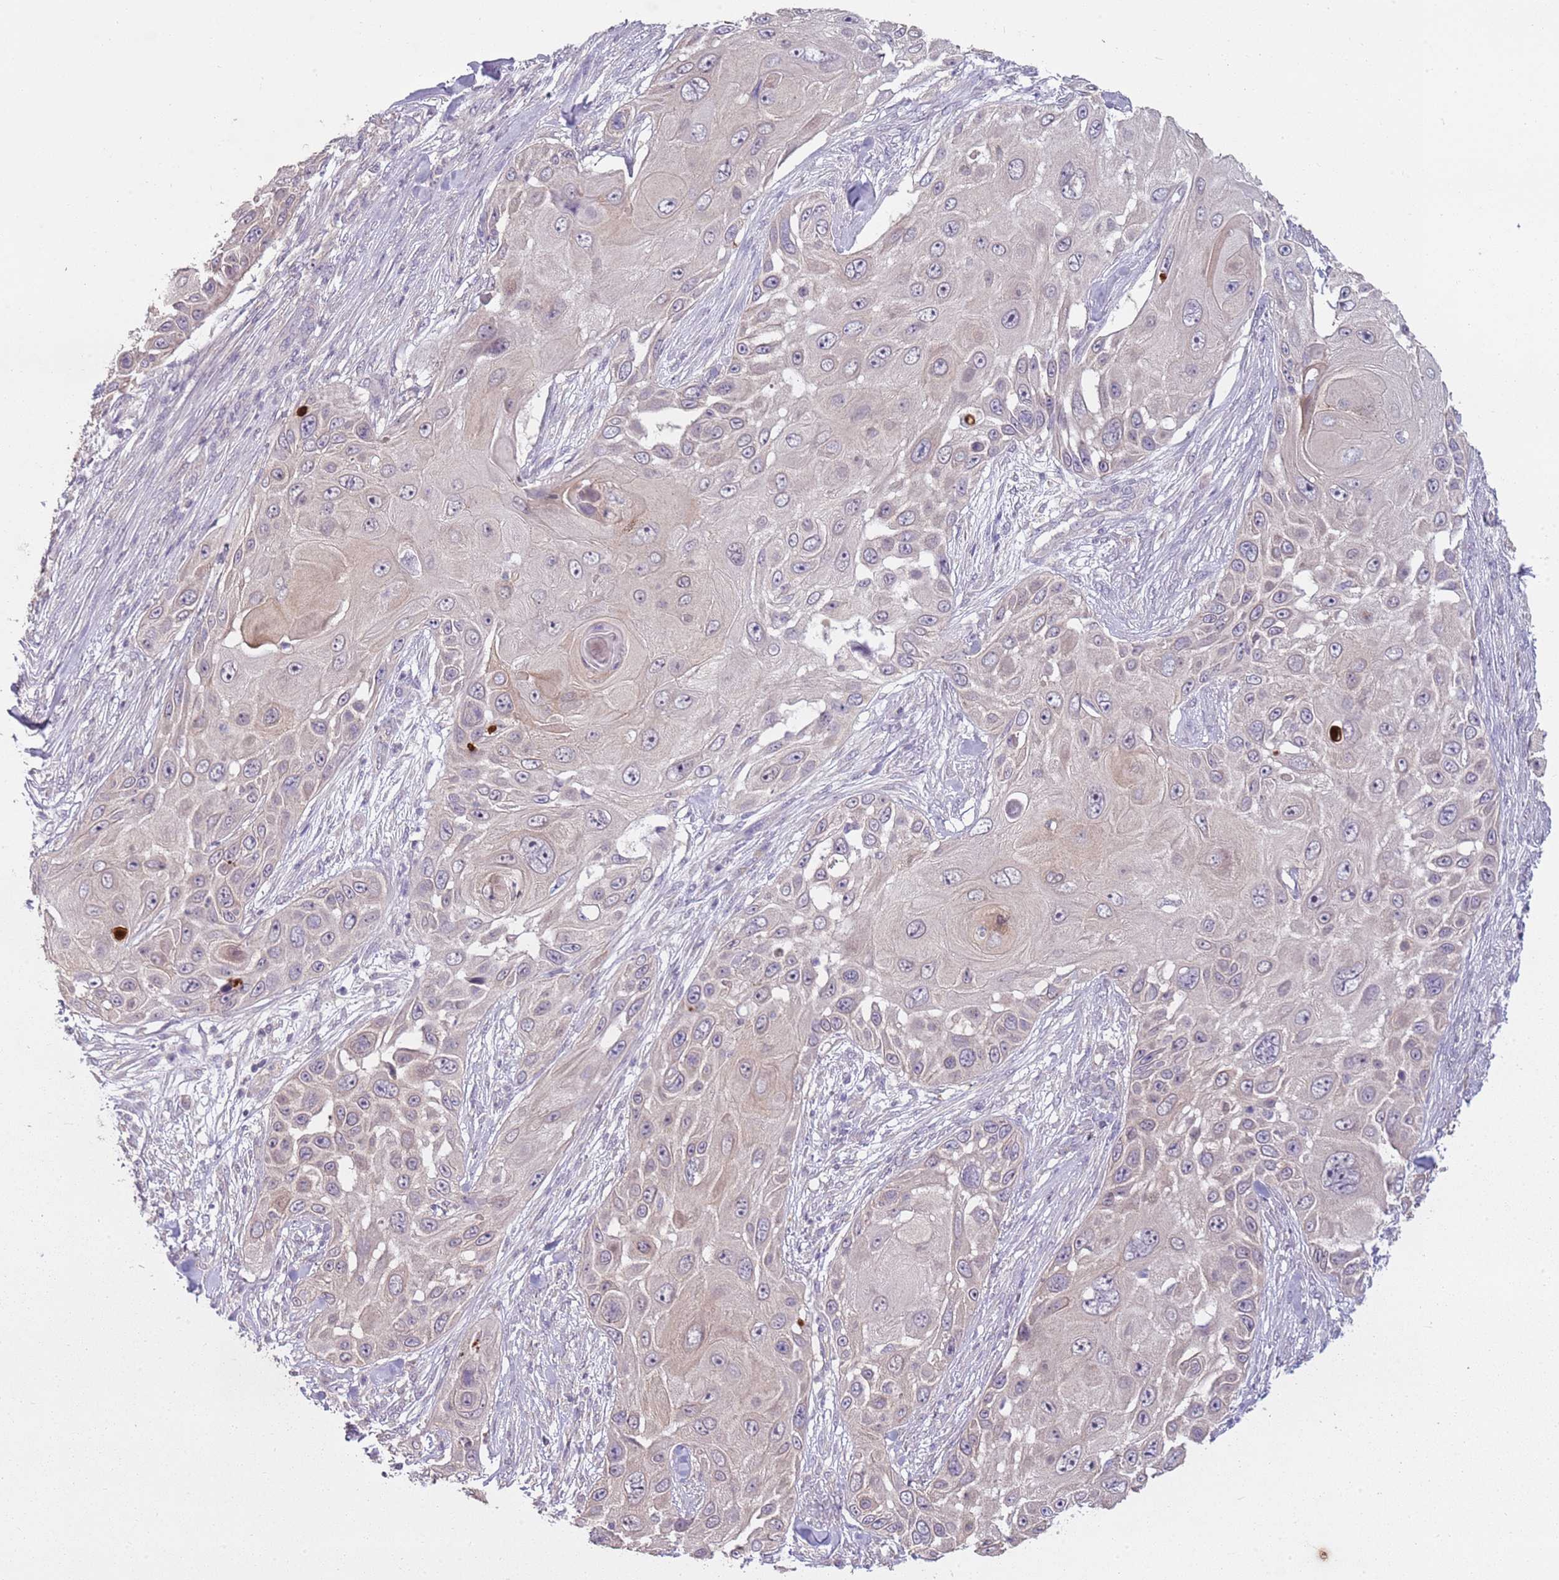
{"staining": {"intensity": "negative", "quantity": "none", "location": "none"}, "tissue": "skin cancer", "cell_type": "Tumor cells", "image_type": "cancer", "snomed": [{"axis": "morphology", "description": "Squamous cell carcinoma, NOS"}, {"axis": "topography", "description": "Skin"}], "caption": "Immunohistochemistry histopathology image of neoplastic tissue: skin cancer stained with DAB (3,3'-diaminobenzidine) shows no significant protein positivity in tumor cells.", "gene": "TEKT4", "patient": {"sex": "female", "age": 44}}